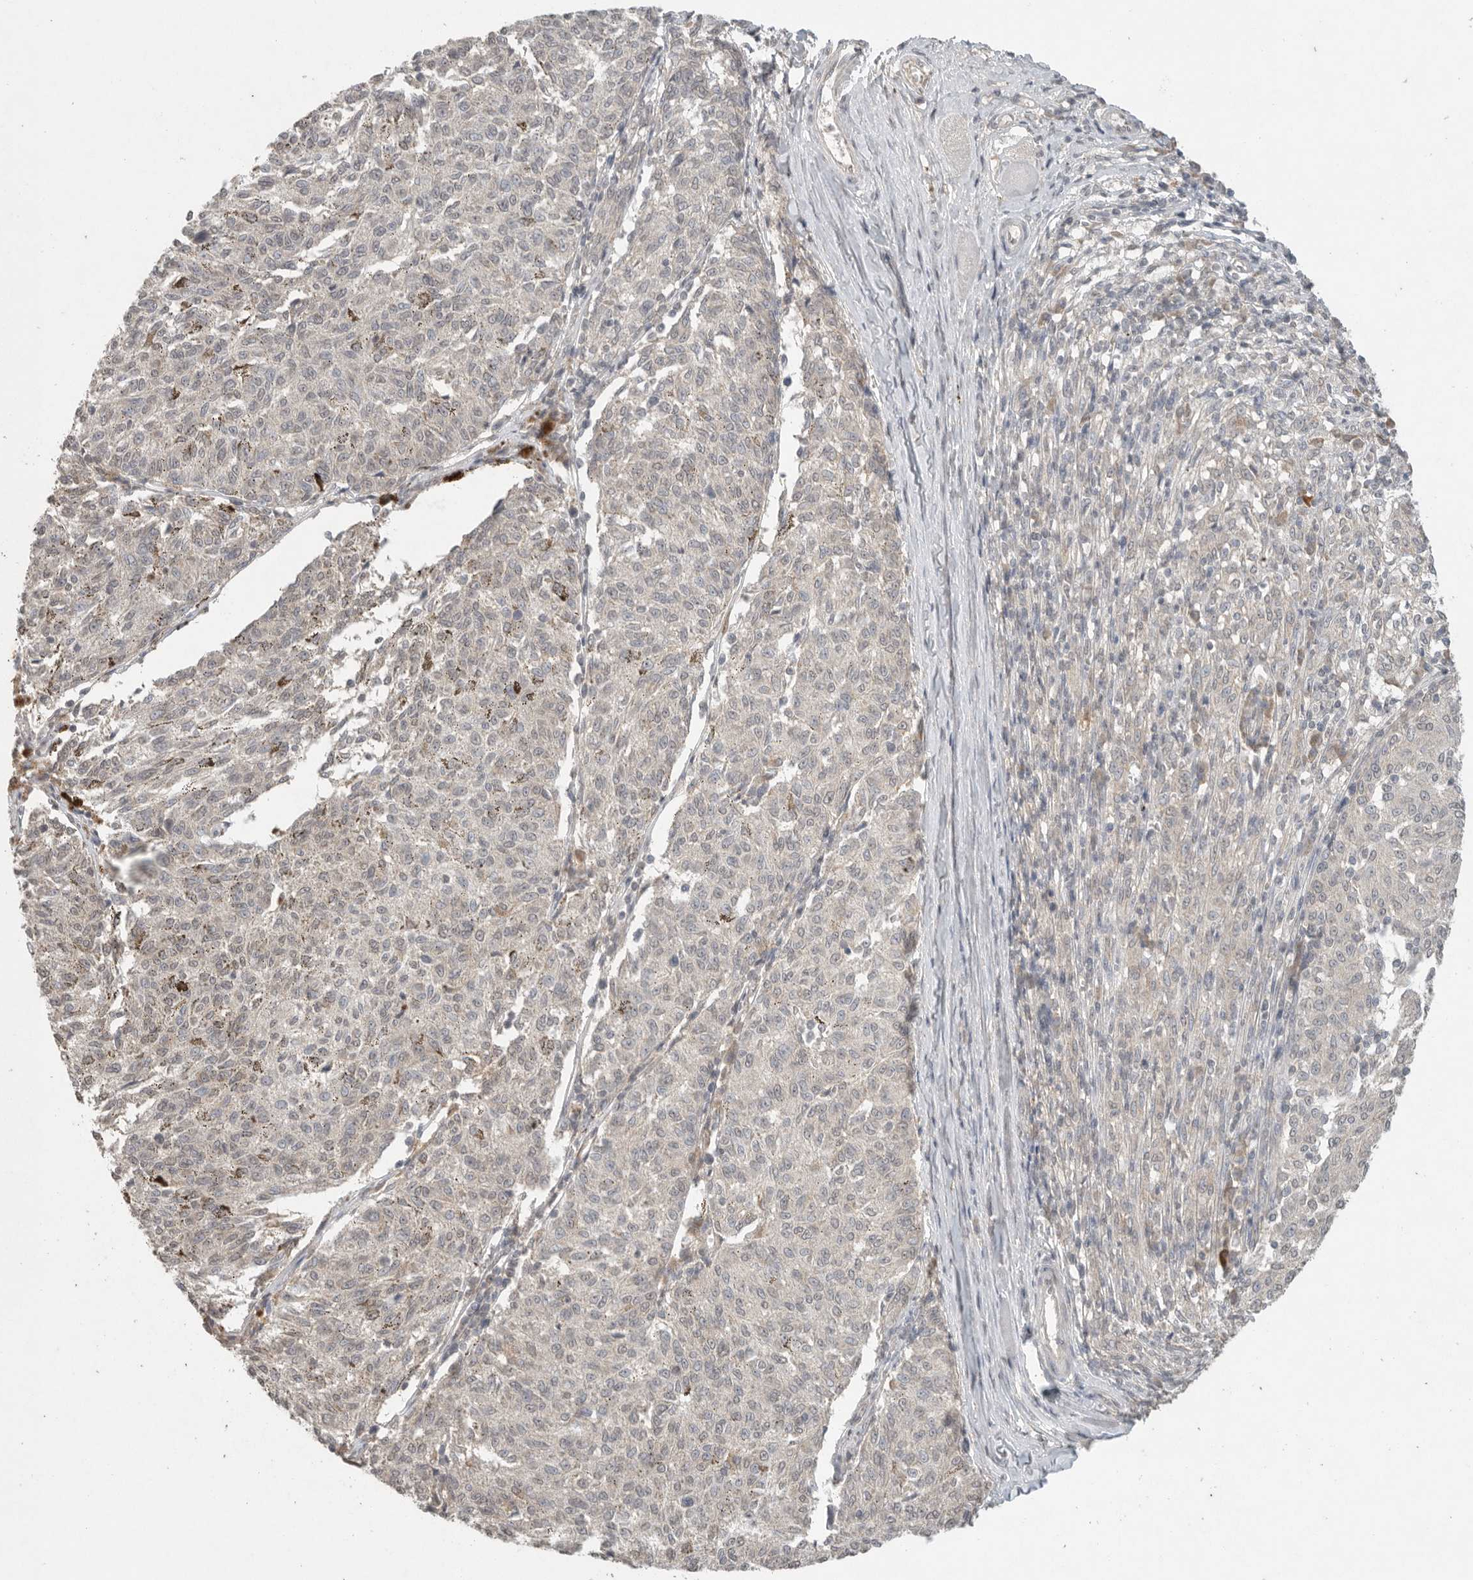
{"staining": {"intensity": "negative", "quantity": "none", "location": "none"}, "tissue": "melanoma", "cell_type": "Tumor cells", "image_type": "cancer", "snomed": [{"axis": "morphology", "description": "Malignant melanoma, NOS"}, {"axis": "topography", "description": "Skin"}], "caption": "Human melanoma stained for a protein using IHC reveals no staining in tumor cells.", "gene": "KLK5", "patient": {"sex": "female", "age": 72}}